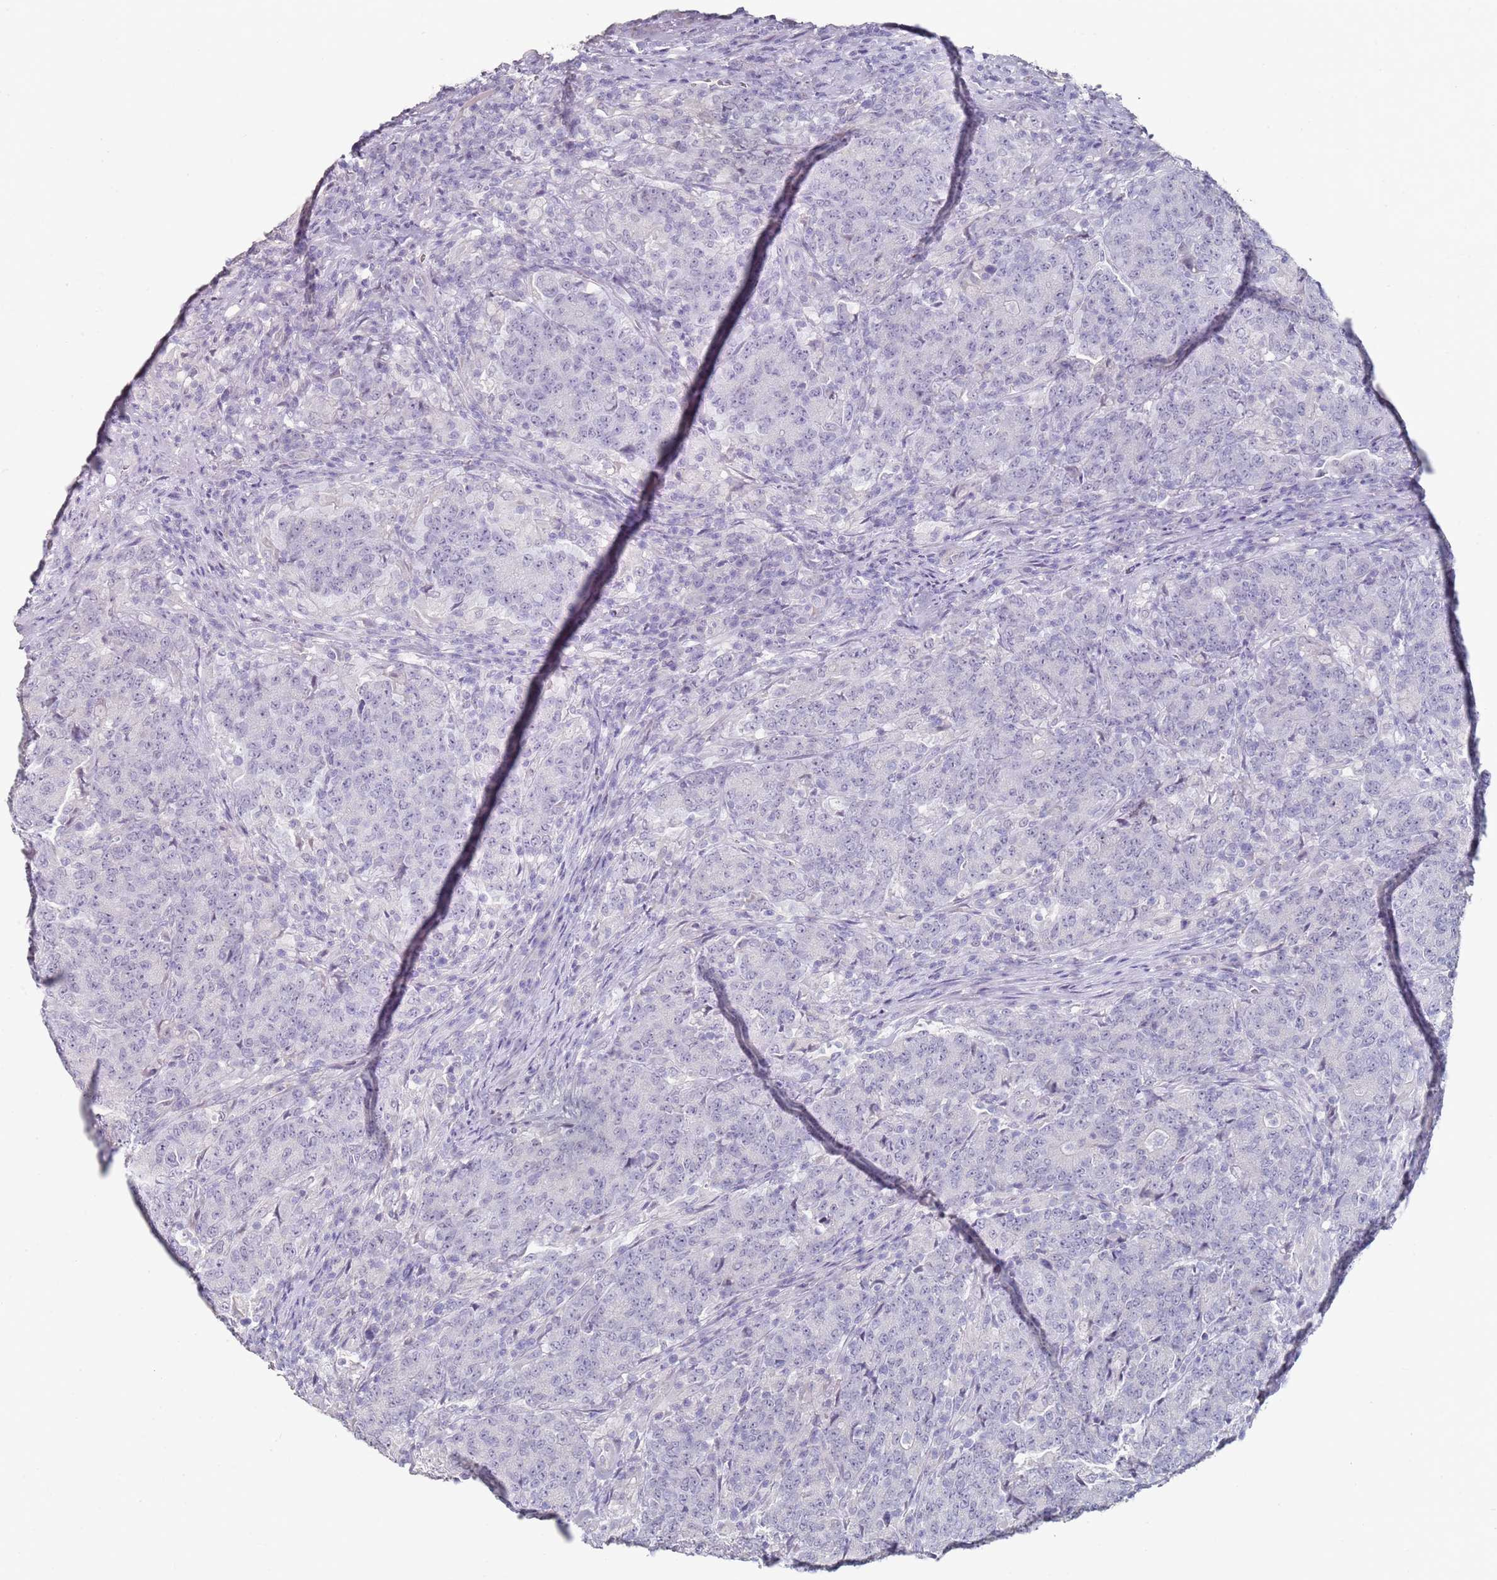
{"staining": {"intensity": "negative", "quantity": "none", "location": "none"}, "tissue": "colorectal cancer", "cell_type": "Tumor cells", "image_type": "cancer", "snomed": [{"axis": "morphology", "description": "Adenocarcinoma, NOS"}, {"axis": "topography", "description": "Colon"}], "caption": "Immunohistochemical staining of adenocarcinoma (colorectal) reveals no significant positivity in tumor cells.", "gene": "DNAH11", "patient": {"sex": "female", "age": 75}}